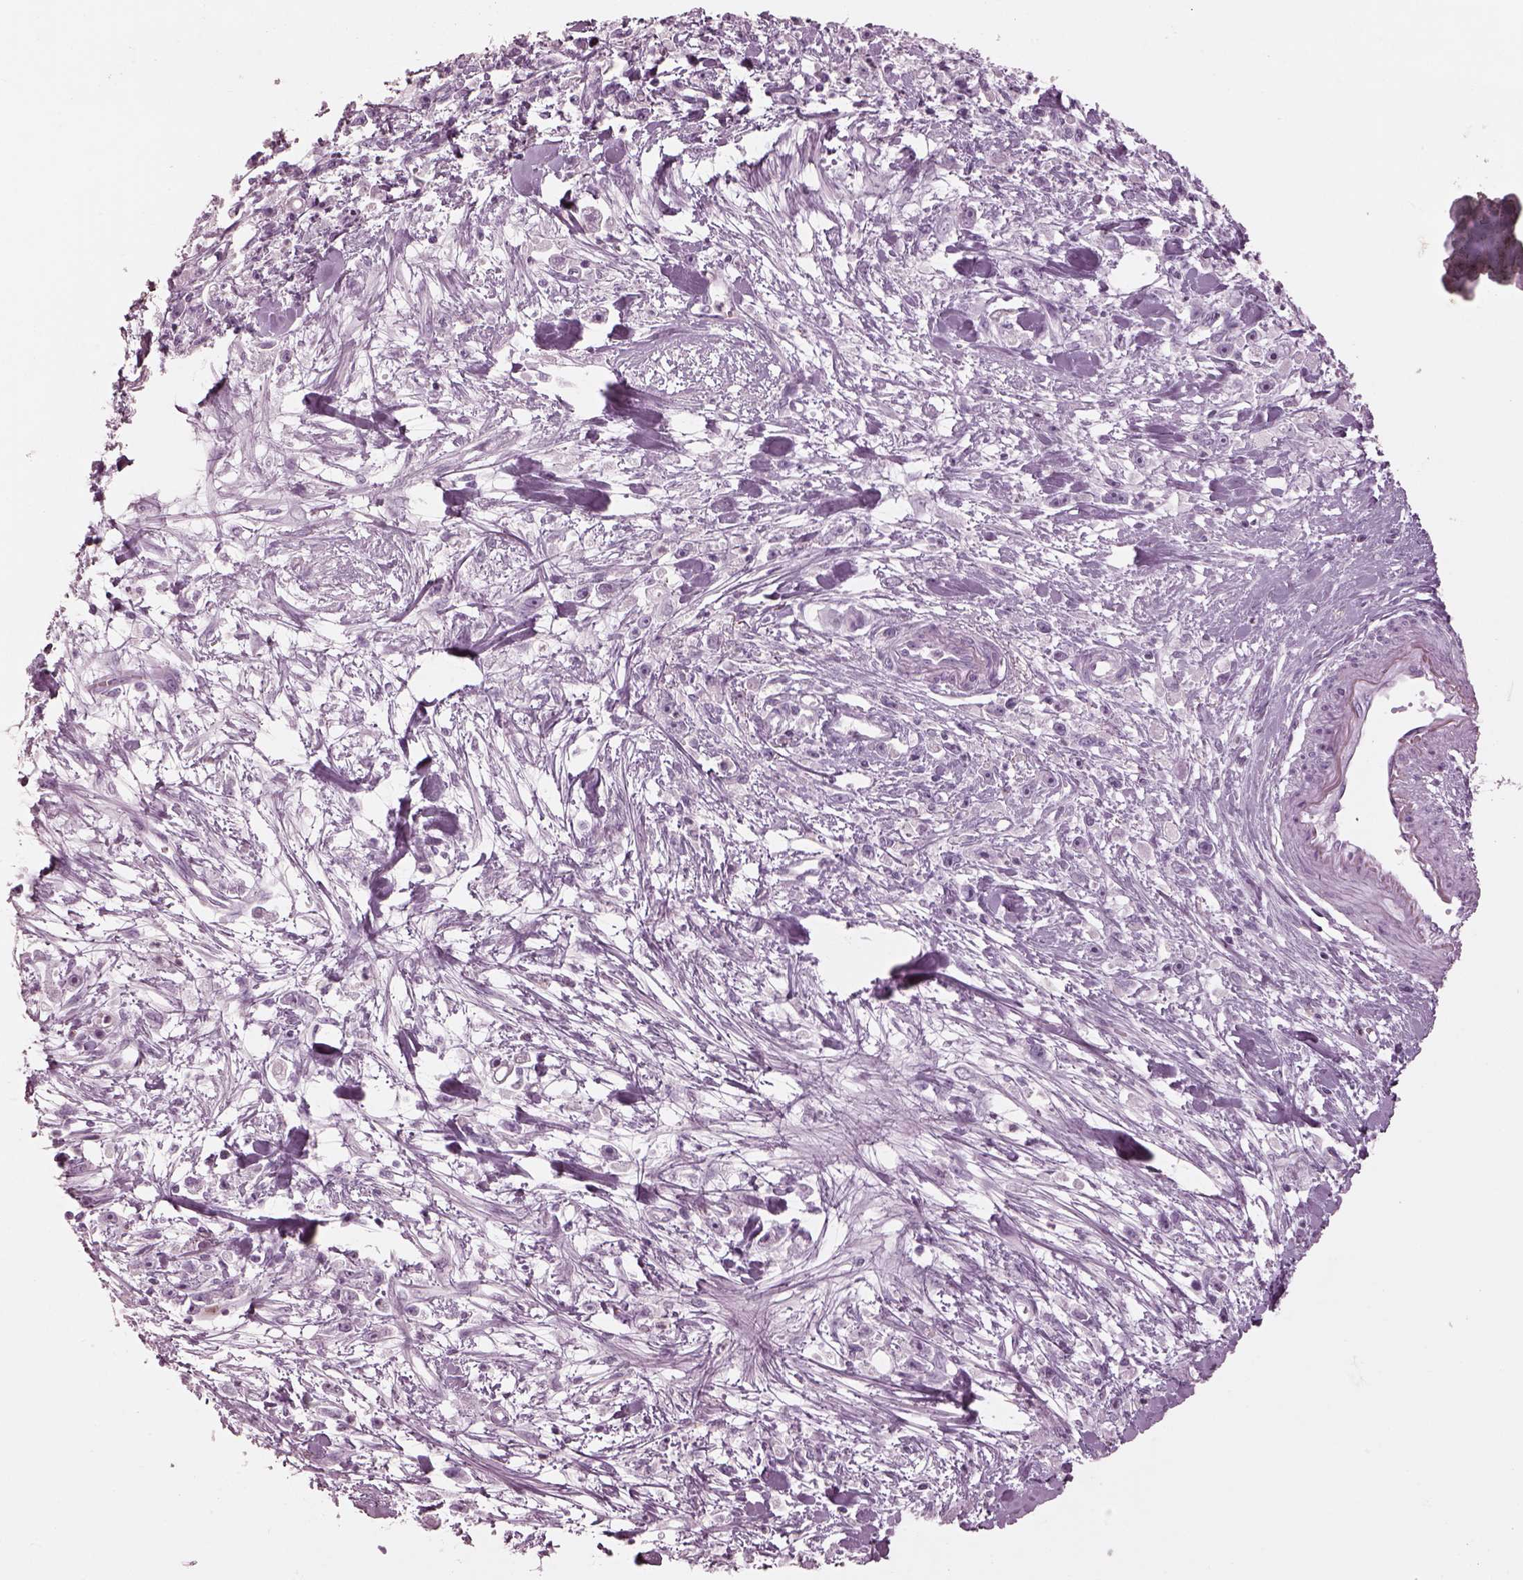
{"staining": {"intensity": "negative", "quantity": "none", "location": "none"}, "tissue": "stomach cancer", "cell_type": "Tumor cells", "image_type": "cancer", "snomed": [{"axis": "morphology", "description": "Adenocarcinoma, NOS"}, {"axis": "topography", "description": "Stomach"}], "caption": "High power microscopy image of an immunohistochemistry histopathology image of adenocarcinoma (stomach), revealing no significant expression in tumor cells. The staining was performed using DAB (3,3'-diaminobenzidine) to visualize the protein expression in brown, while the nuclei were stained in blue with hematoxylin (Magnification: 20x).", "gene": "OPN4", "patient": {"sex": "female", "age": 59}}